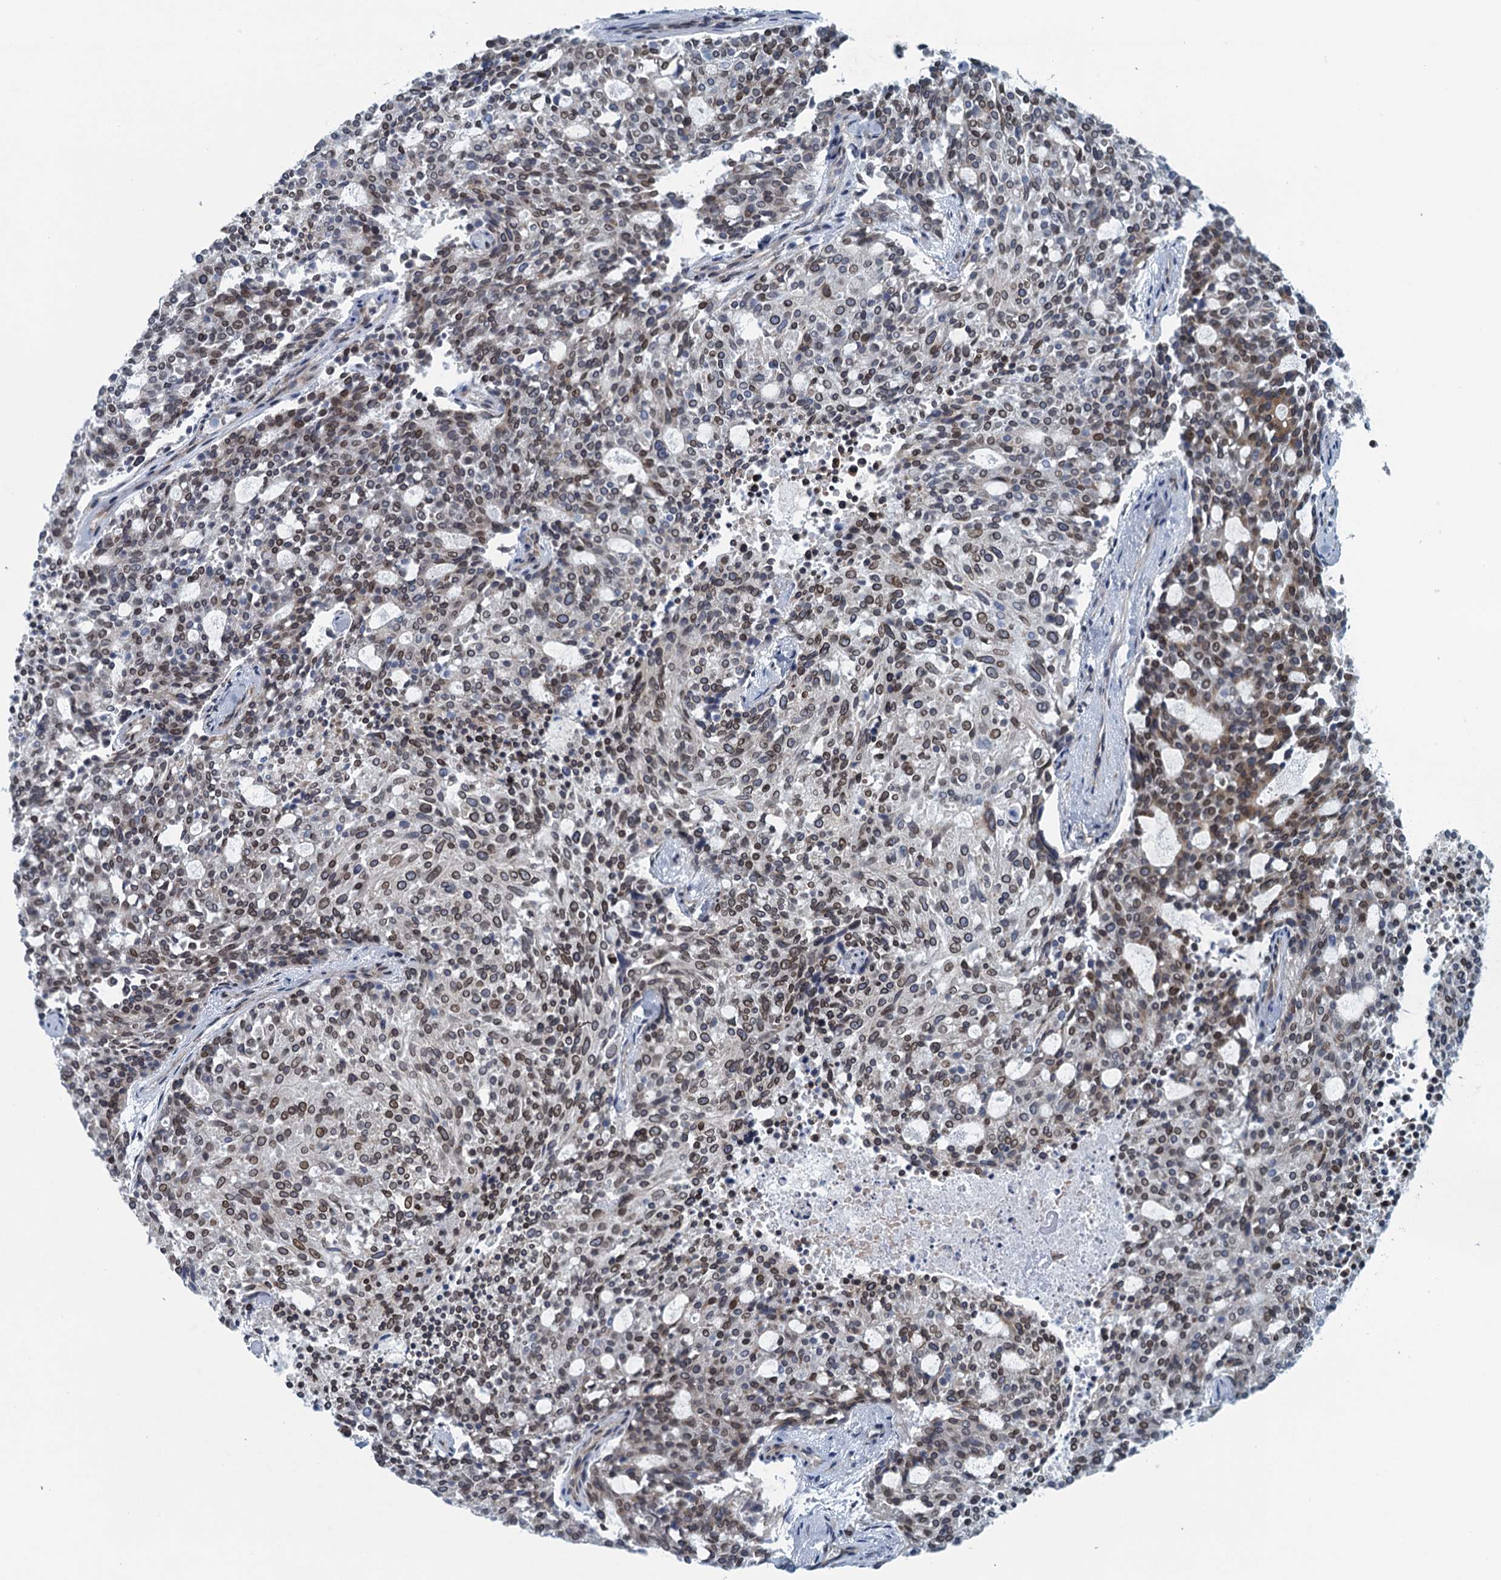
{"staining": {"intensity": "moderate", "quantity": "25%-75%", "location": "cytoplasmic/membranous,nuclear"}, "tissue": "carcinoid", "cell_type": "Tumor cells", "image_type": "cancer", "snomed": [{"axis": "morphology", "description": "Carcinoid, malignant, NOS"}, {"axis": "topography", "description": "Pancreas"}], "caption": "Protein expression analysis of carcinoid displays moderate cytoplasmic/membranous and nuclear positivity in about 25%-75% of tumor cells. (IHC, brightfield microscopy, high magnification).", "gene": "CCDC34", "patient": {"sex": "female", "age": 54}}